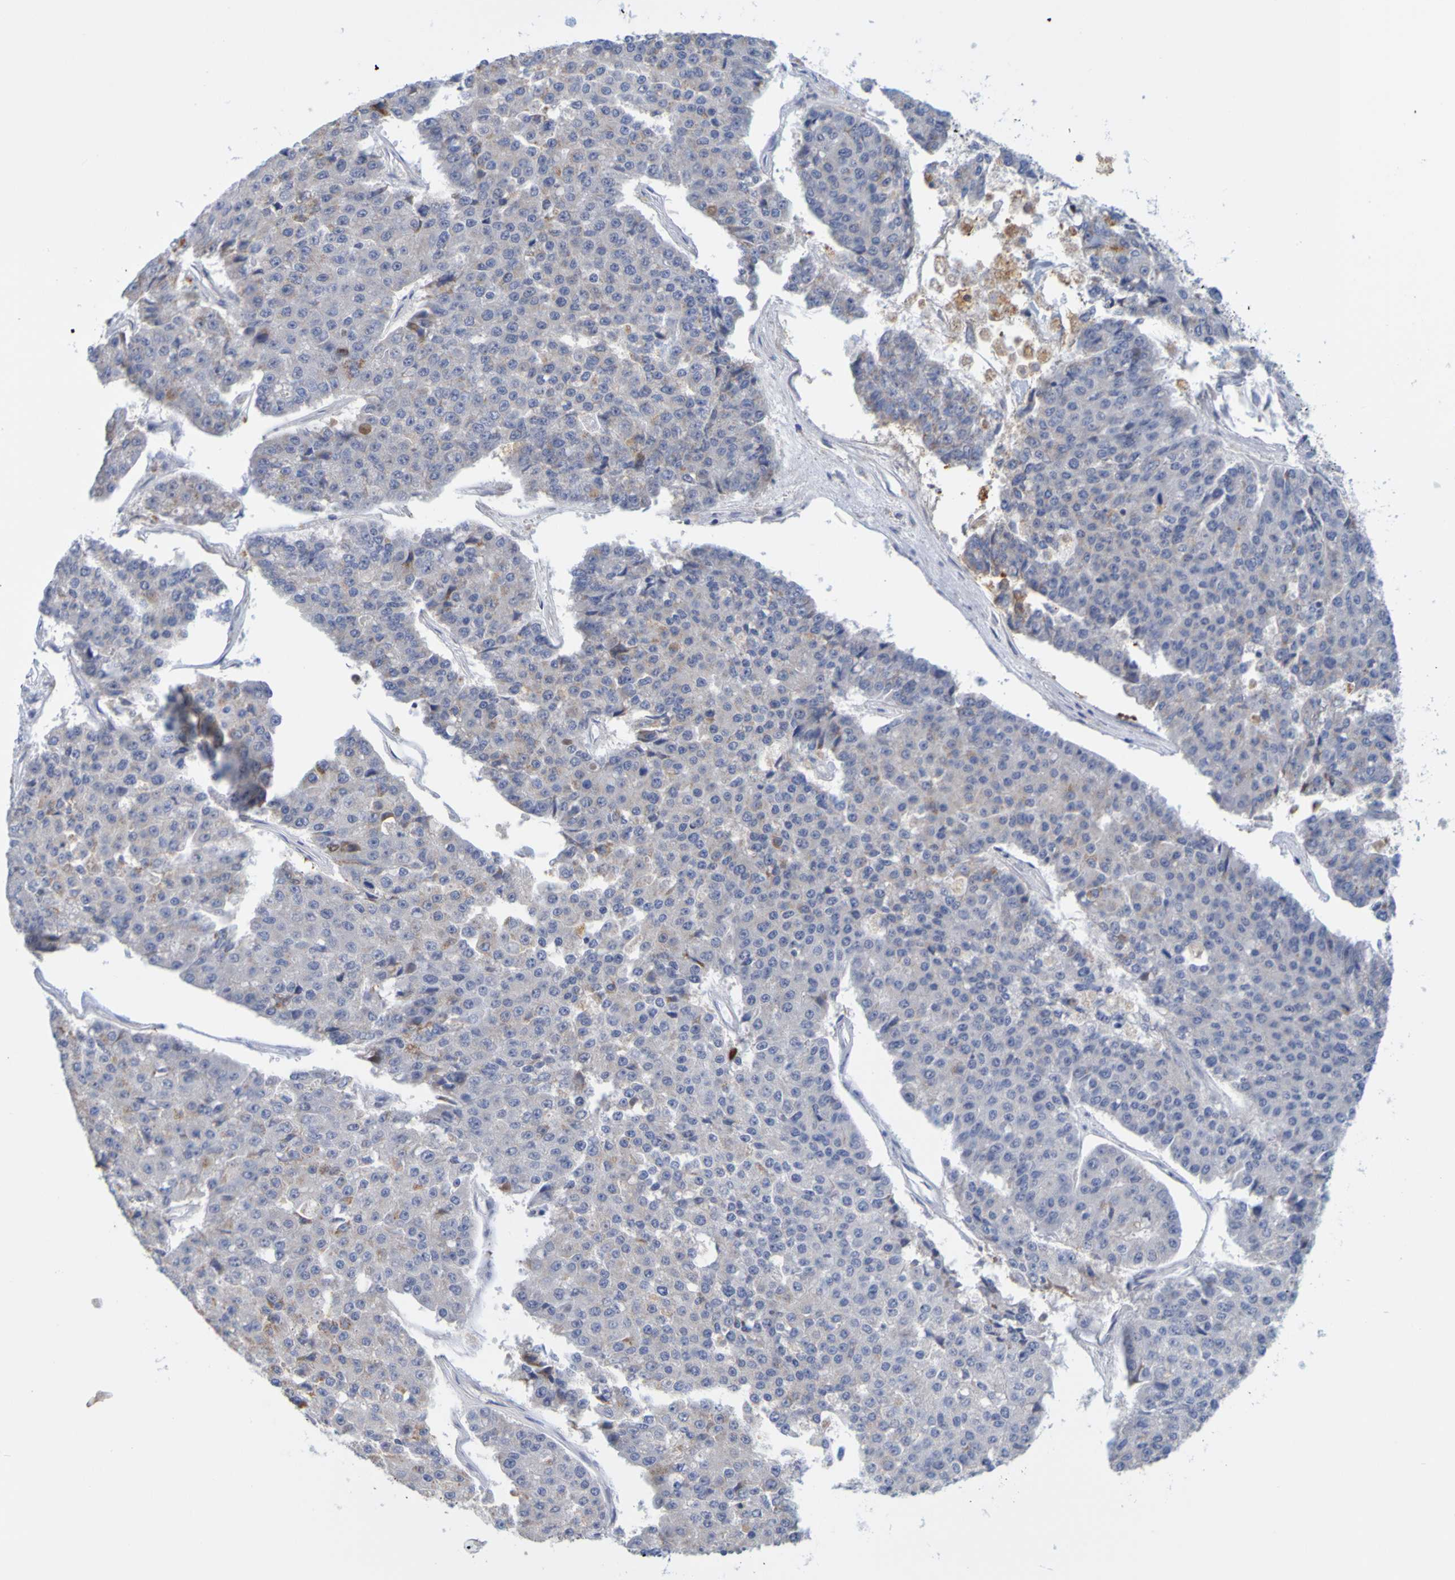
{"staining": {"intensity": "negative", "quantity": "none", "location": "none"}, "tissue": "pancreatic cancer", "cell_type": "Tumor cells", "image_type": "cancer", "snomed": [{"axis": "morphology", "description": "Adenocarcinoma, NOS"}, {"axis": "topography", "description": "Pancreas"}], "caption": "High magnification brightfield microscopy of pancreatic cancer (adenocarcinoma) stained with DAB (3,3'-diaminobenzidine) (brown) and counterstained with hematoxylin (blue): tumor cells show no significant expression.", "gene": "ENDOU", "patient": {"sex": "male", "age": 50}}